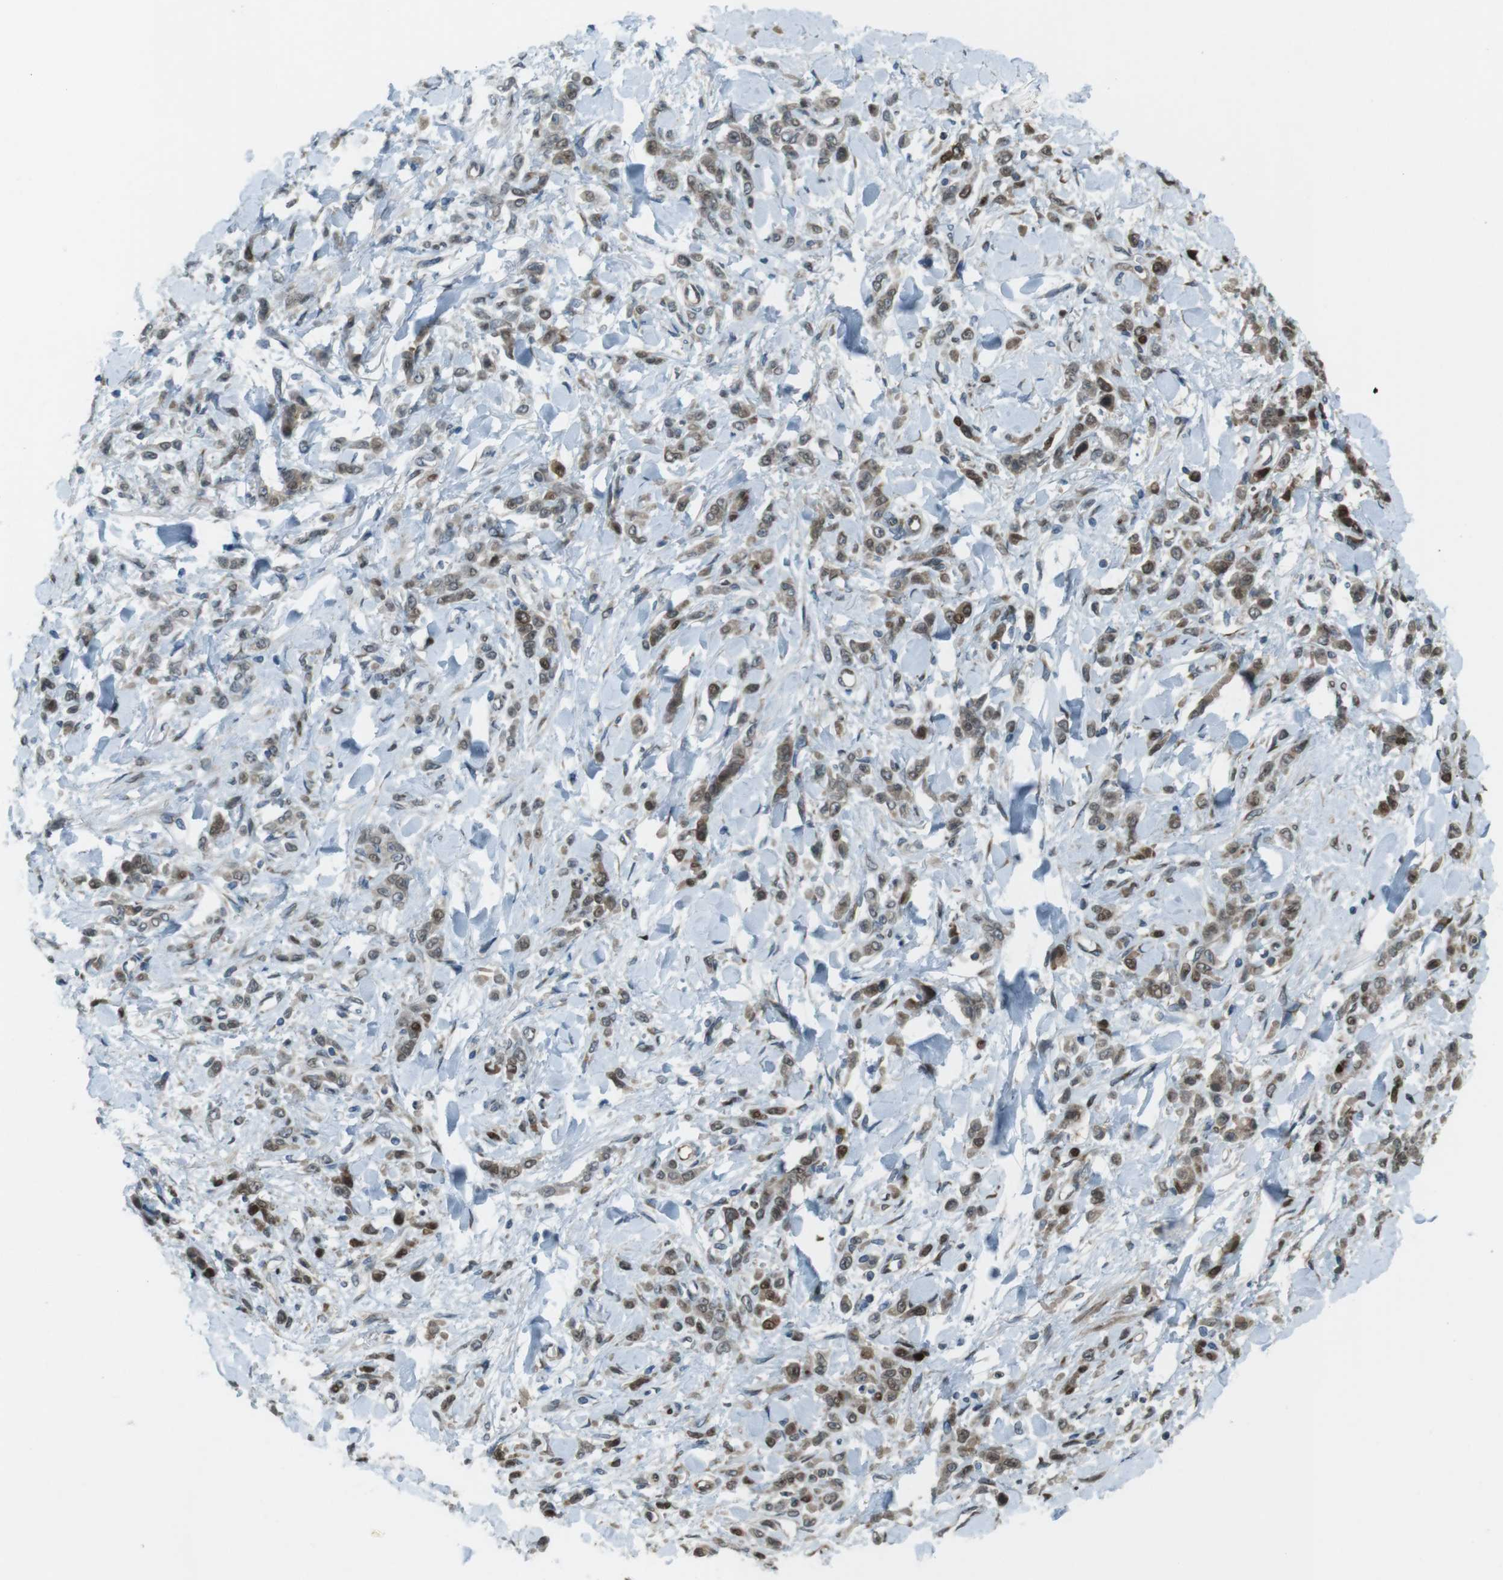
{"staining": {"intensity": "moderate", "quantity": ">75%", "location": "cytoplasmic/membranous,nuclear"}, "tissue": "stomach cancer", "cell_type": "Tumor cells", "image_type": "cancer", "snomed": [{"axis": "morphology", "description": "Normal tissue, NOS"}, {"axis": "morphology", "description": "Adenocarcinoma, NOS"}, {"axis": "topography", "description": "Stomach"}], "caption": "Stomach adenocarcinoma stained with a protein marker reveals moderate staining in tumor cells.", "gene": "ZNF330", "patient": {"sex": "male", "age": 82}}